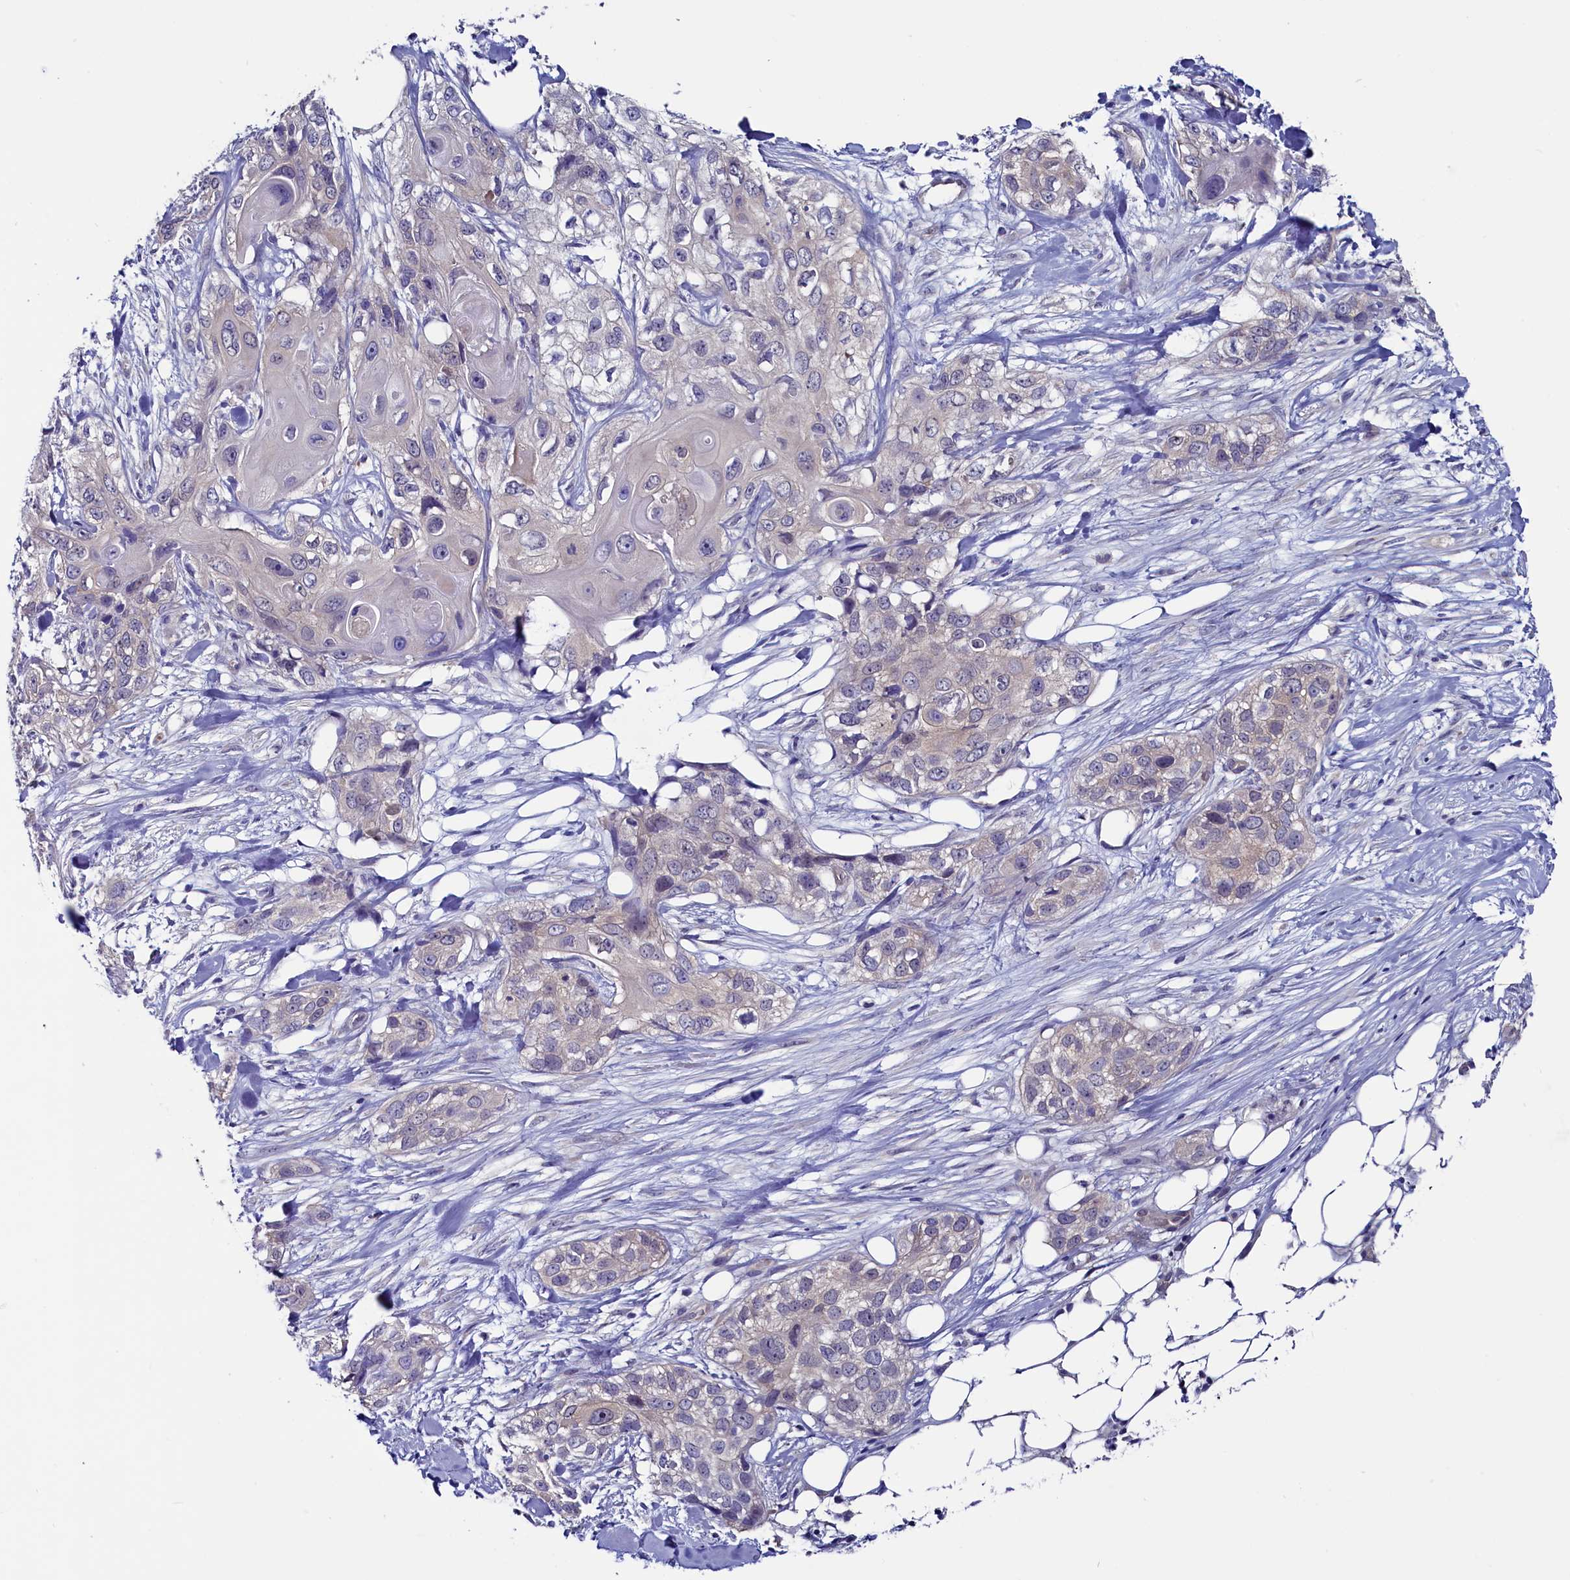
{"staining": {"intensity": "negative", "quantity": "none", "location": "none"}, "tissue": "skin cancer", "cell_type": "Tumor cells", "image_type": "cancer", "snomed": [{"axis": "morphology", "description": "Normal tissue, NOS"}, {"axis": "morphology", "description": "Squamous cell carcinoma, NOS"}, {"axis": "topography", "description": "Skin"}], "caption": "DAB immunohistochemical staining of human skin cancer shows no significant expression in tumor cells.", "gene": "CIAPIN1", "patient": {"sex": "male", "age": 72}}